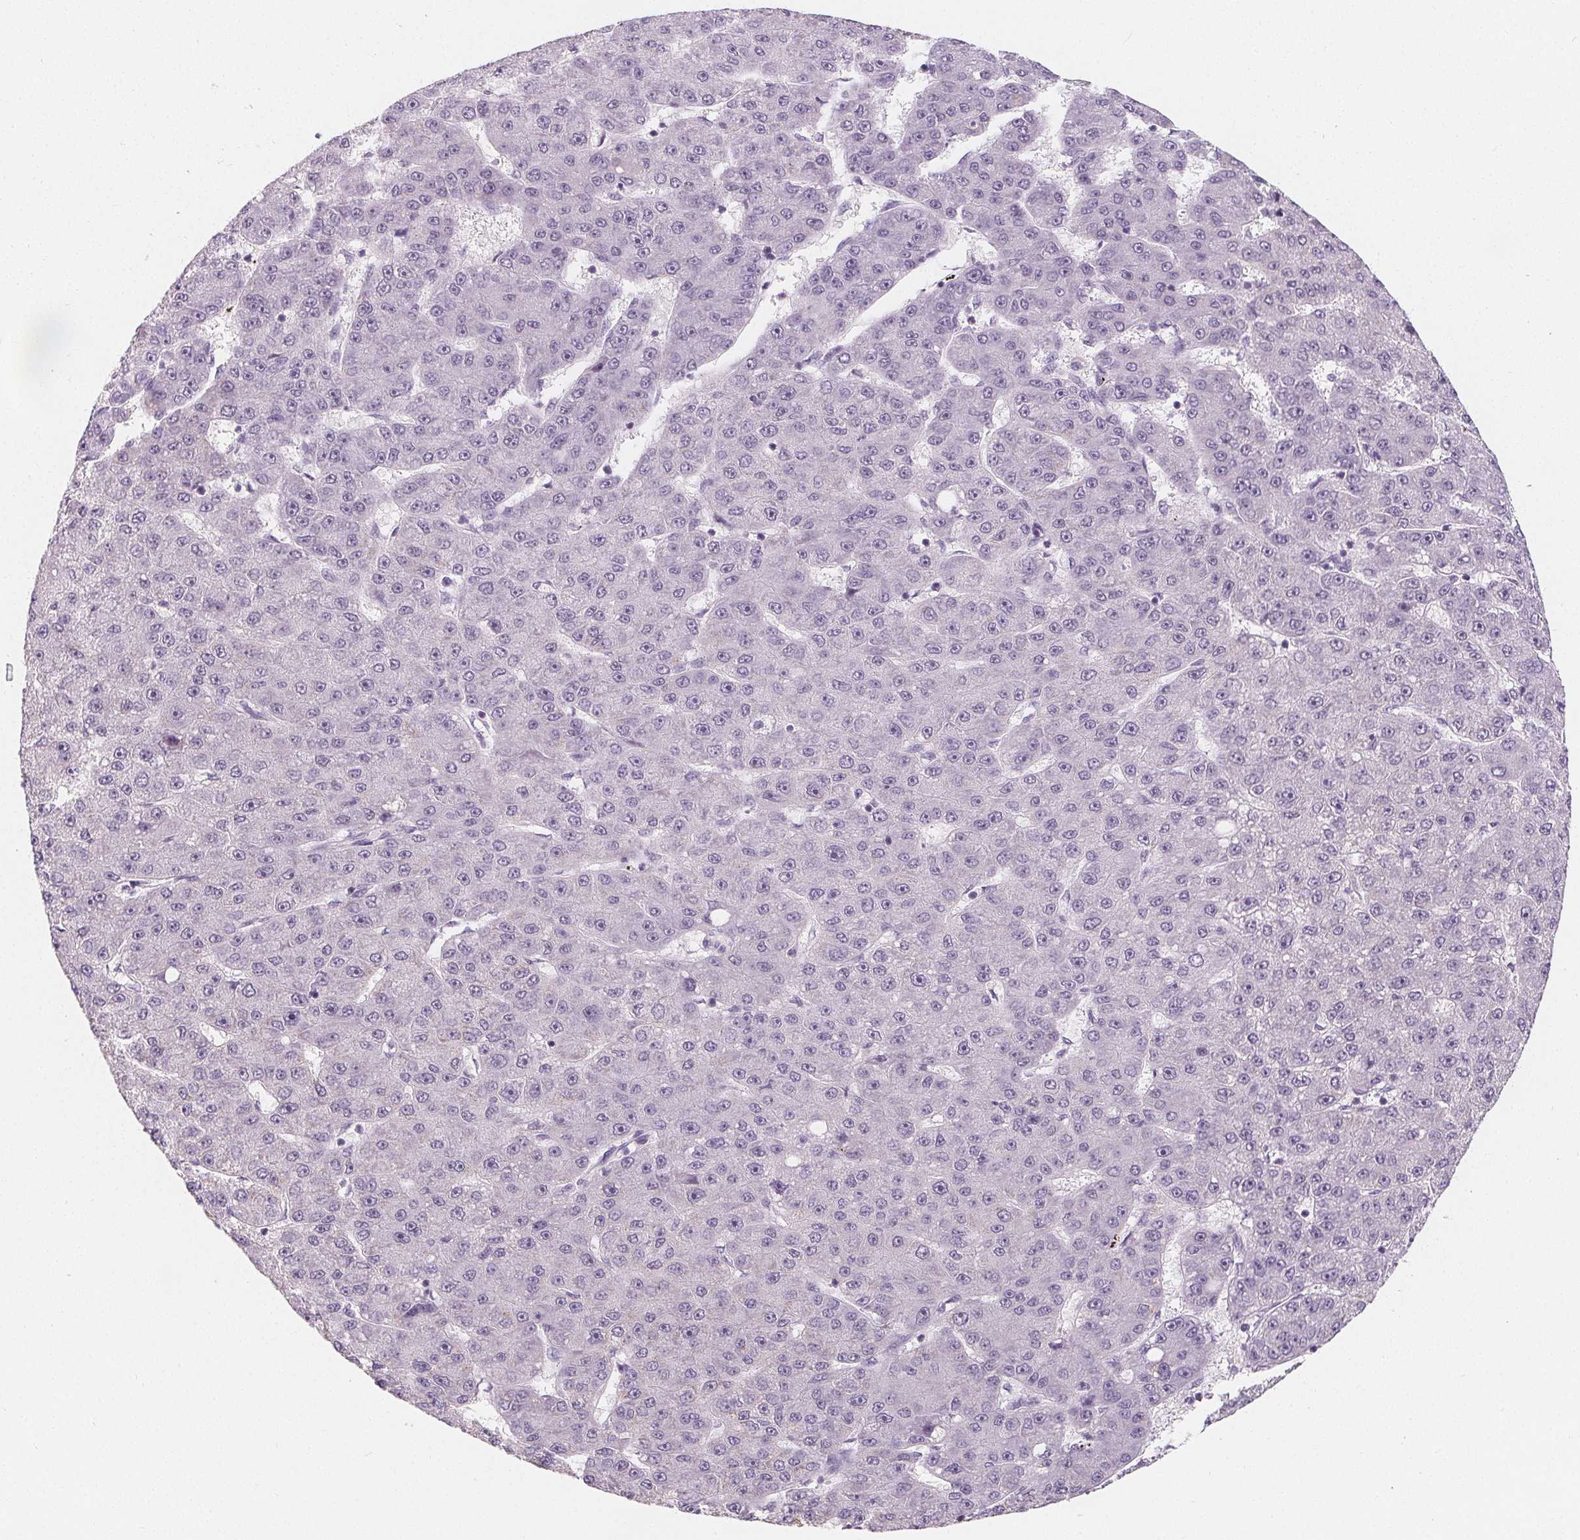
{"staining": {"intensity": "negative", "quantity": "none", "location": "none"}, "tissue": "liver cancer", "cell_type": "Tumor cells", "image_type": "cancer", "snomed": [{"axis": "morphology", "description": "Carcinoma, Hepatocellular, NOS"}, {"axis": "topography", "description": "Liver"}], "caption": "Human liver cancer stained for a protein using IHC displays no expression in tumor cells.", "gene": "DBX2", "patient": {"sex": "male", "age": 67}}